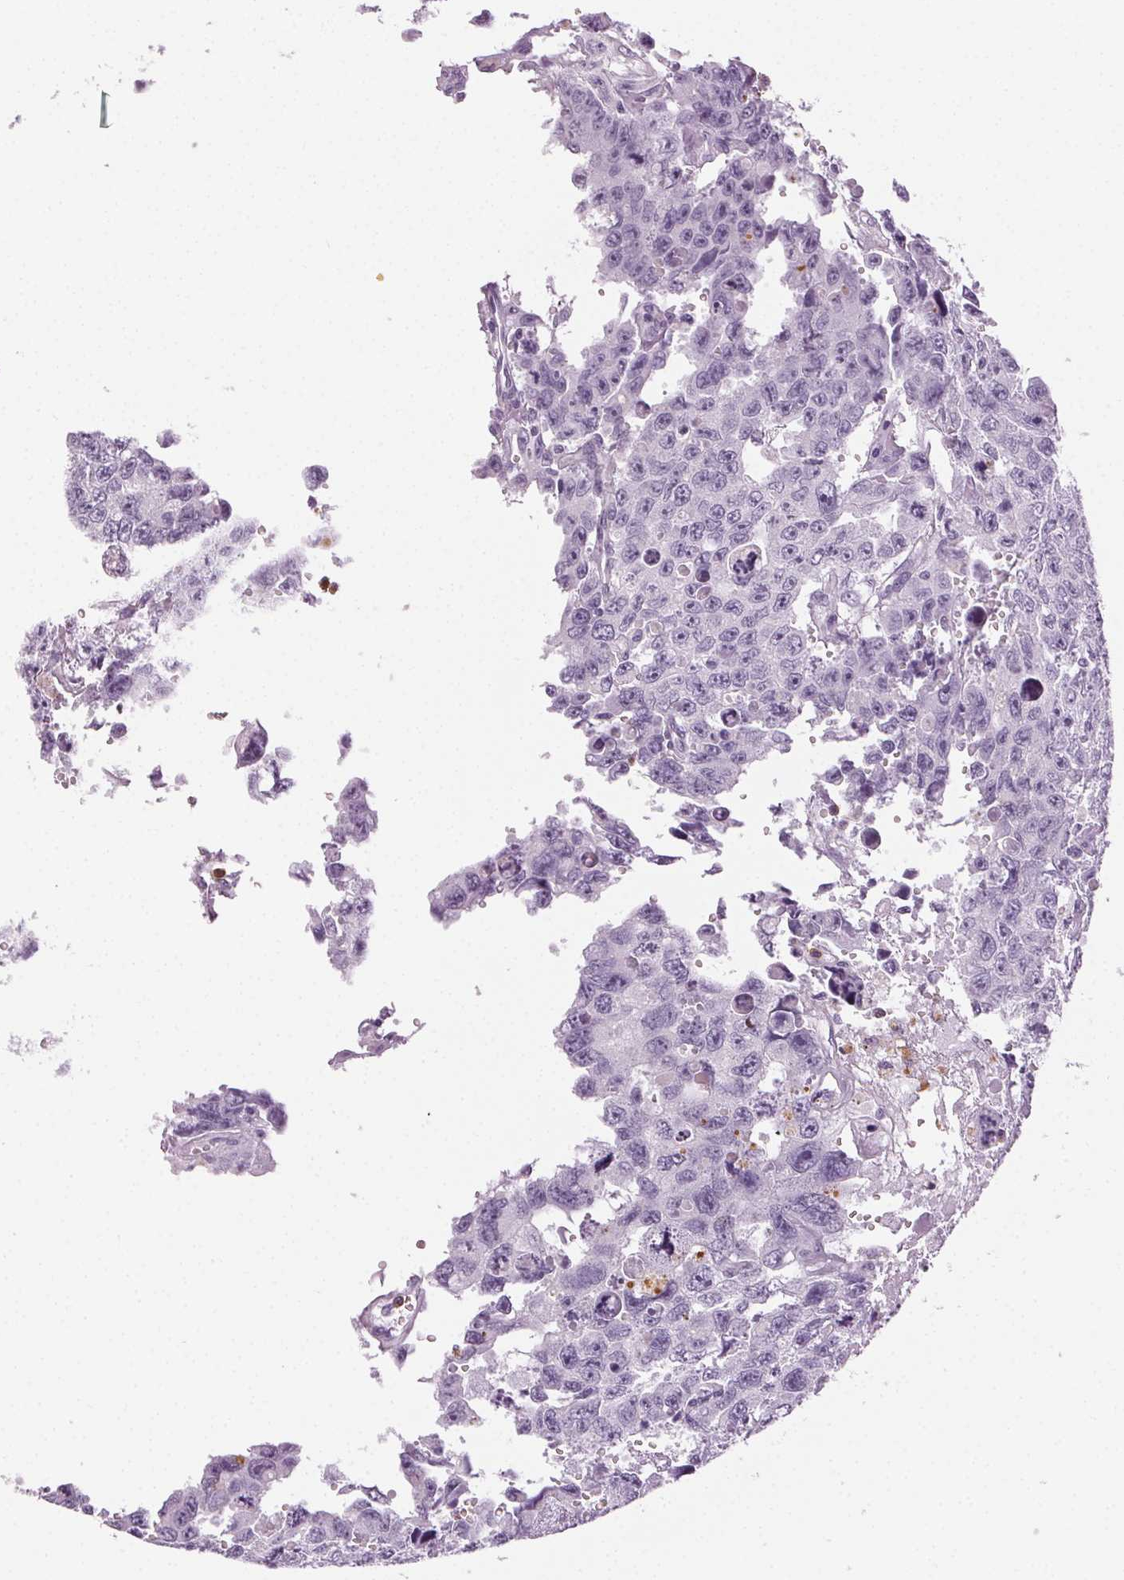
{"staining": {"intensity": "negative", "quantity": "none", "location": "none"}, "tissue": "testis cancer", "cell_type": "Tumor cells", "image_type": "cancer", "snomed": [{"axis": "morphology", "description": "Seminoma, NOS"}, {"axis": "topography", "description": "Testis"}], "caption": "This is an IHC photomicrograph of testis seminoma. There is no expression in tumor cells.", "gene": "MPO", "patient": {"sex": "male", "age": 26}}